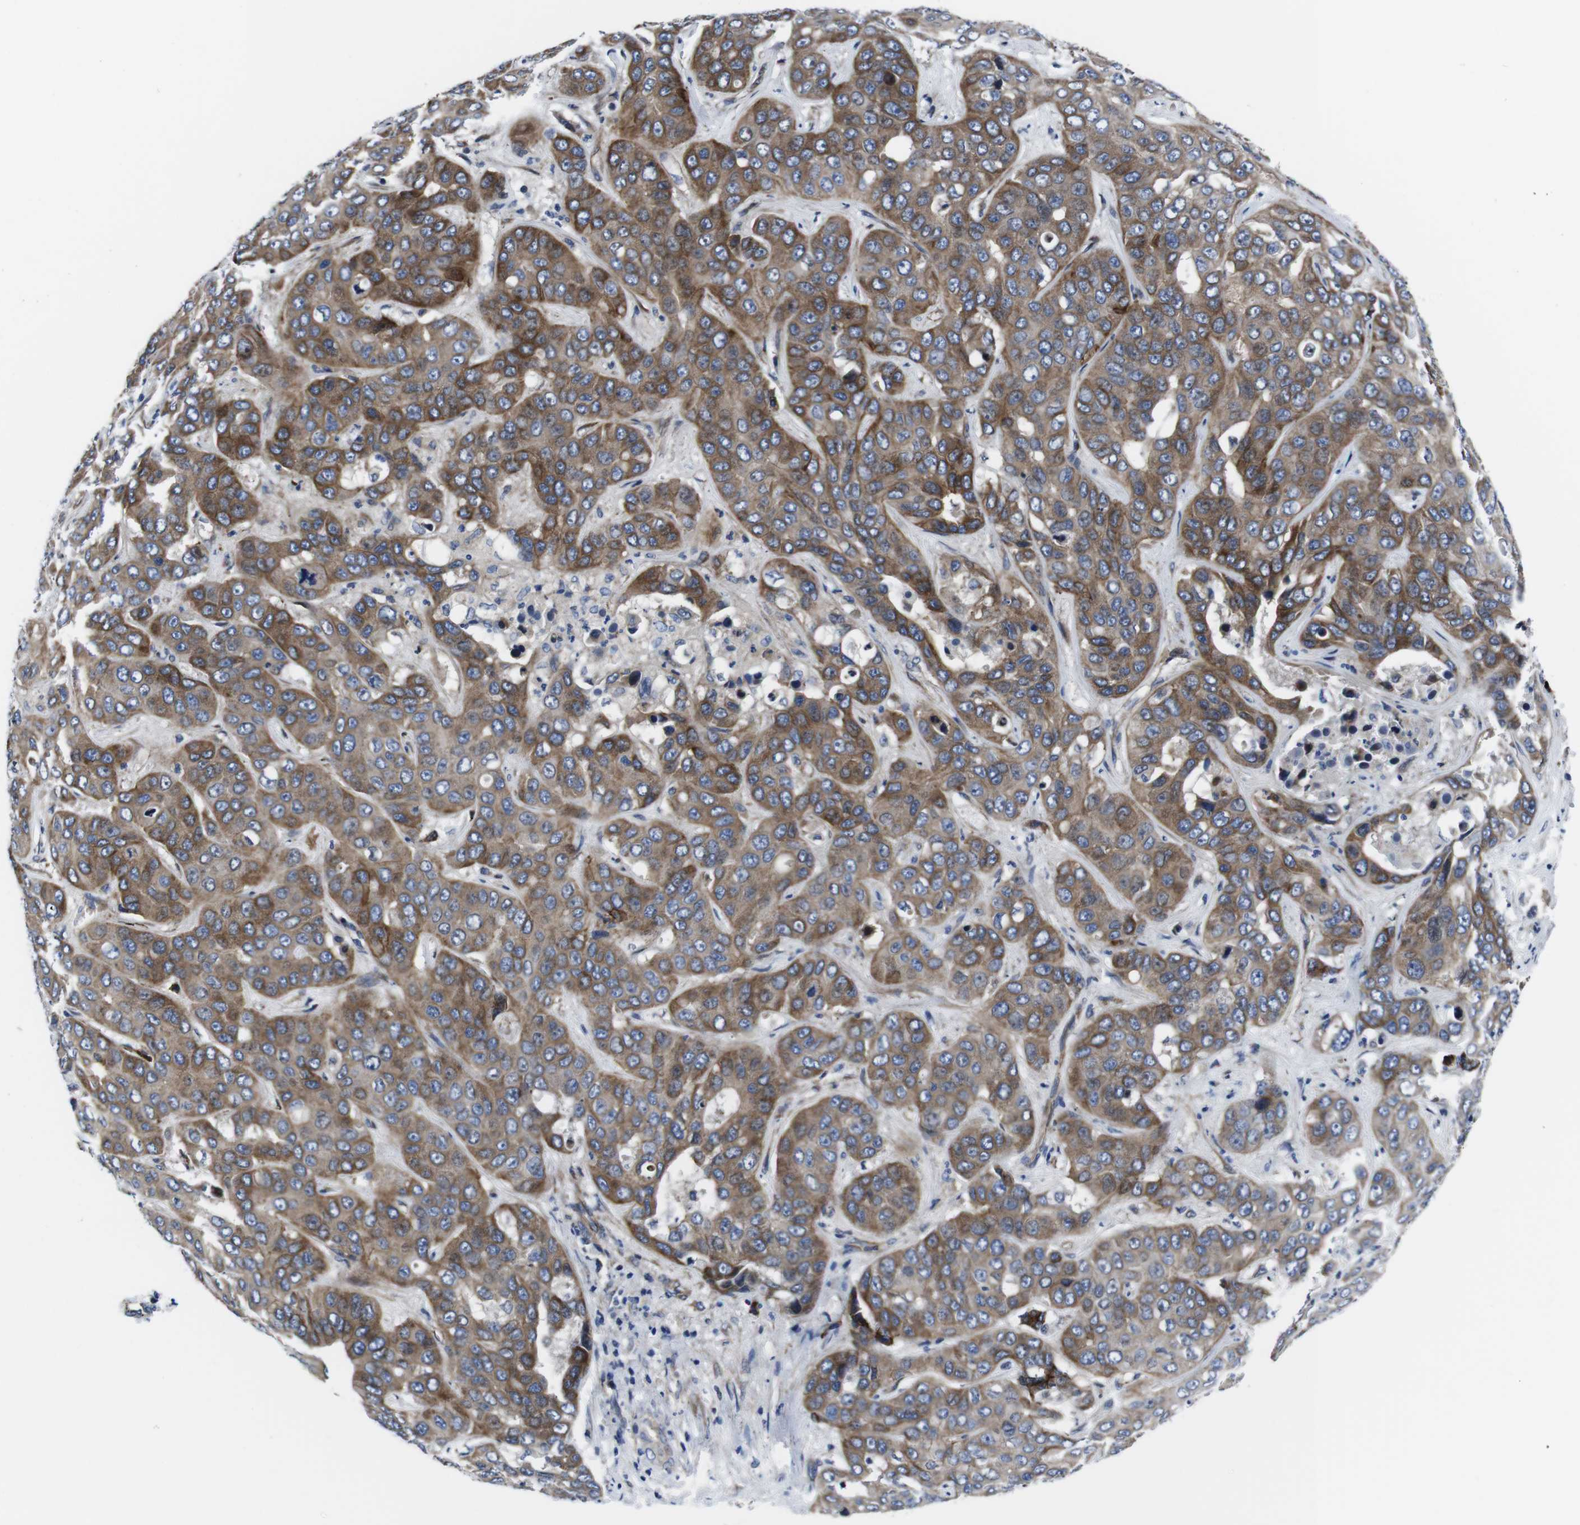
{"staining": {"intensity": "moderate", "quantity": "25%-75%", "location": "cytoplasmic/membranous"}, "tissue": "liver cancer", "cell_type": "Tumor cells", "image_type": "cancer", "snomed": [{"axis": "morphology", "description": "Cholangiocarcinoma"}, {"axis": "topography", "description": "Liver"}], "caption": "Immunohistochemistry (DAB) staining of liver cancer (cholangiocarcinoma) reveals moderate cytoplasmic/membranous protein expression in about 25%-75% of tumor cells.", "gene": "NUMB", "patient": {"sex": "female", "age": 52}}